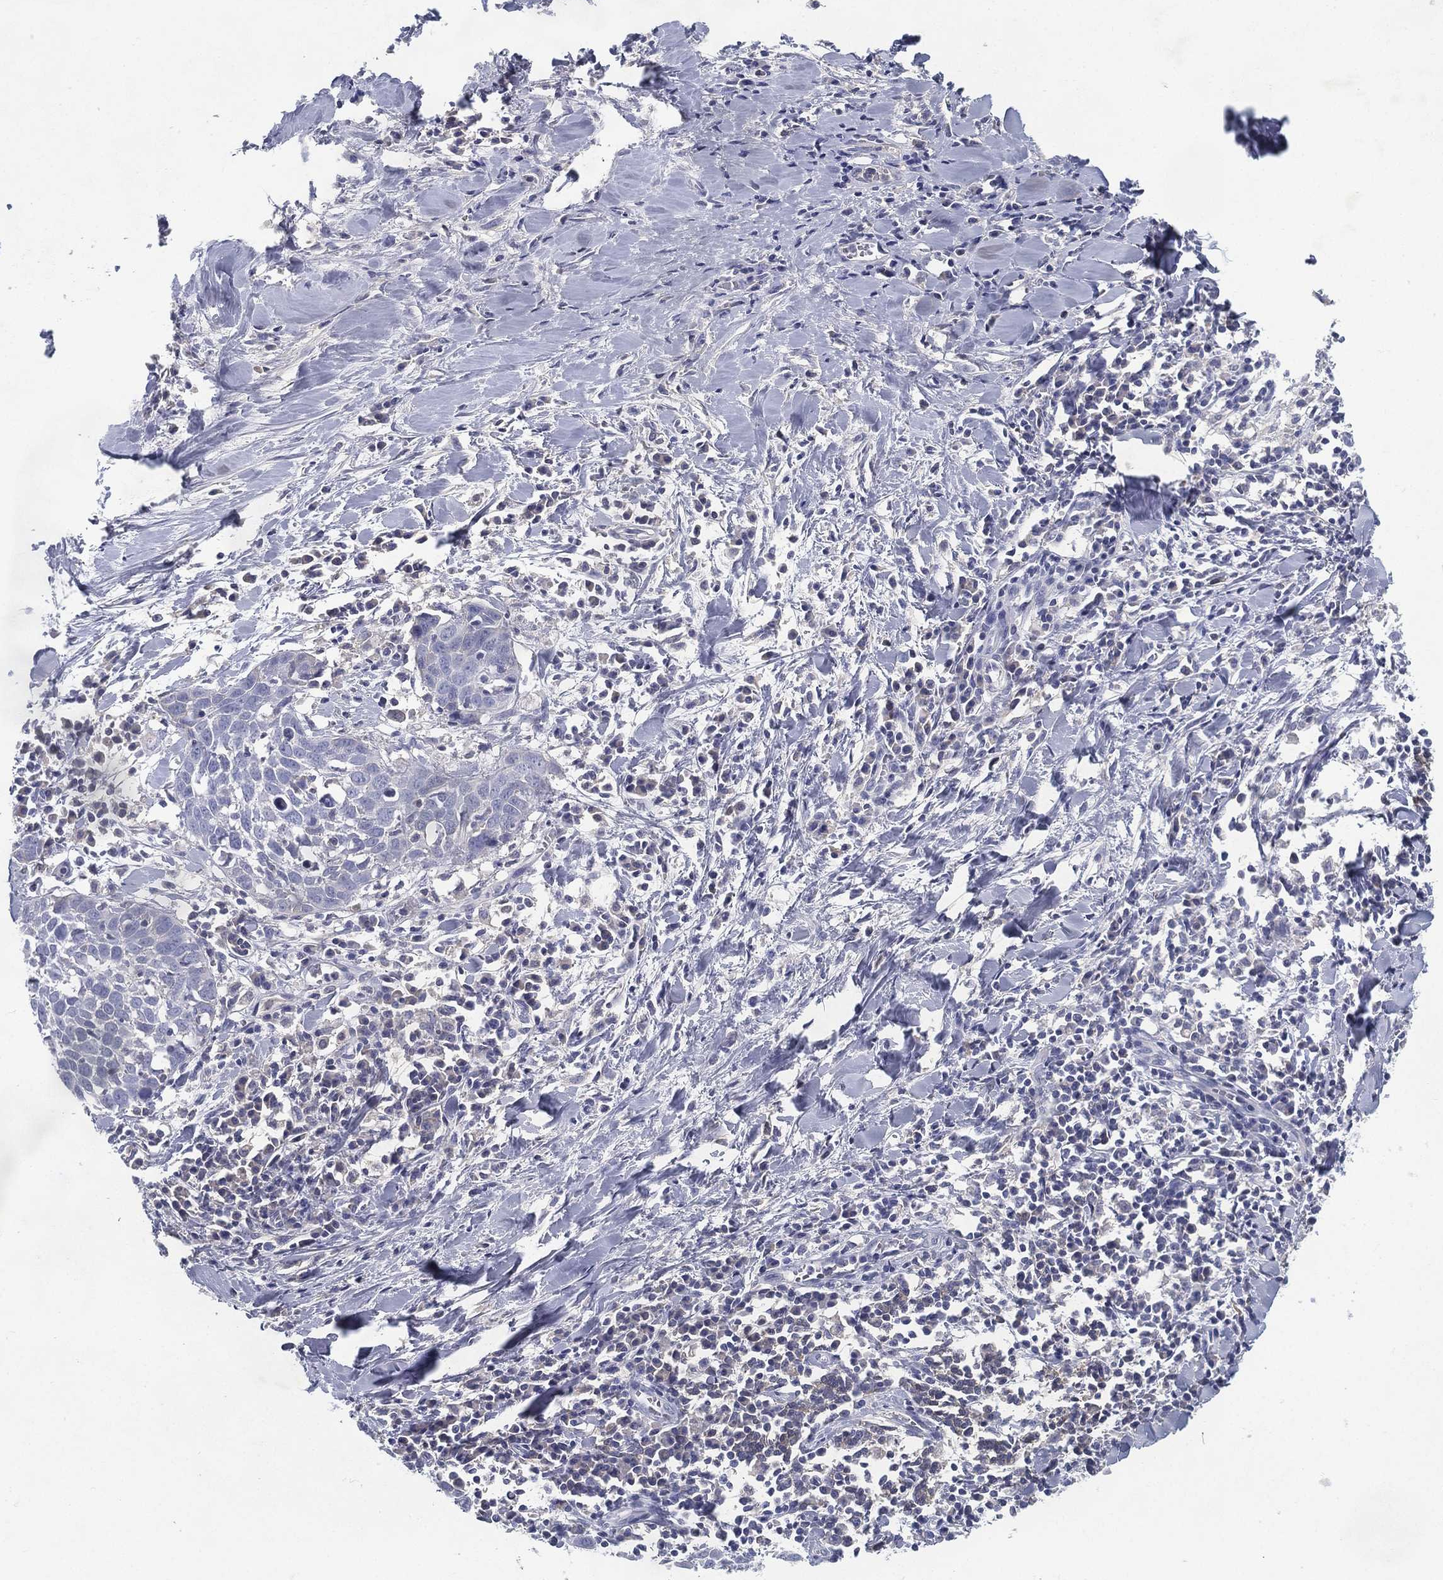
{"staining": {"intensity": "negative", "quantity": "none", "location": "none"}, "tissue": "lung cancer", "cell_type": "Tumor cells", "image_type": "cancer", "snomed": [{"axis": "morphology", "description": "Squamous cell carcinoma, NOS"}, {"axis": "topography", "description": "Lung"}], "caption": "Lung cancer (squamous cell carcinoma) stained for a protein using immunohistochemistry shows no staining tumor cells.", "gene": "RGS13", "patient": {"sex": "male", "age": 57}}